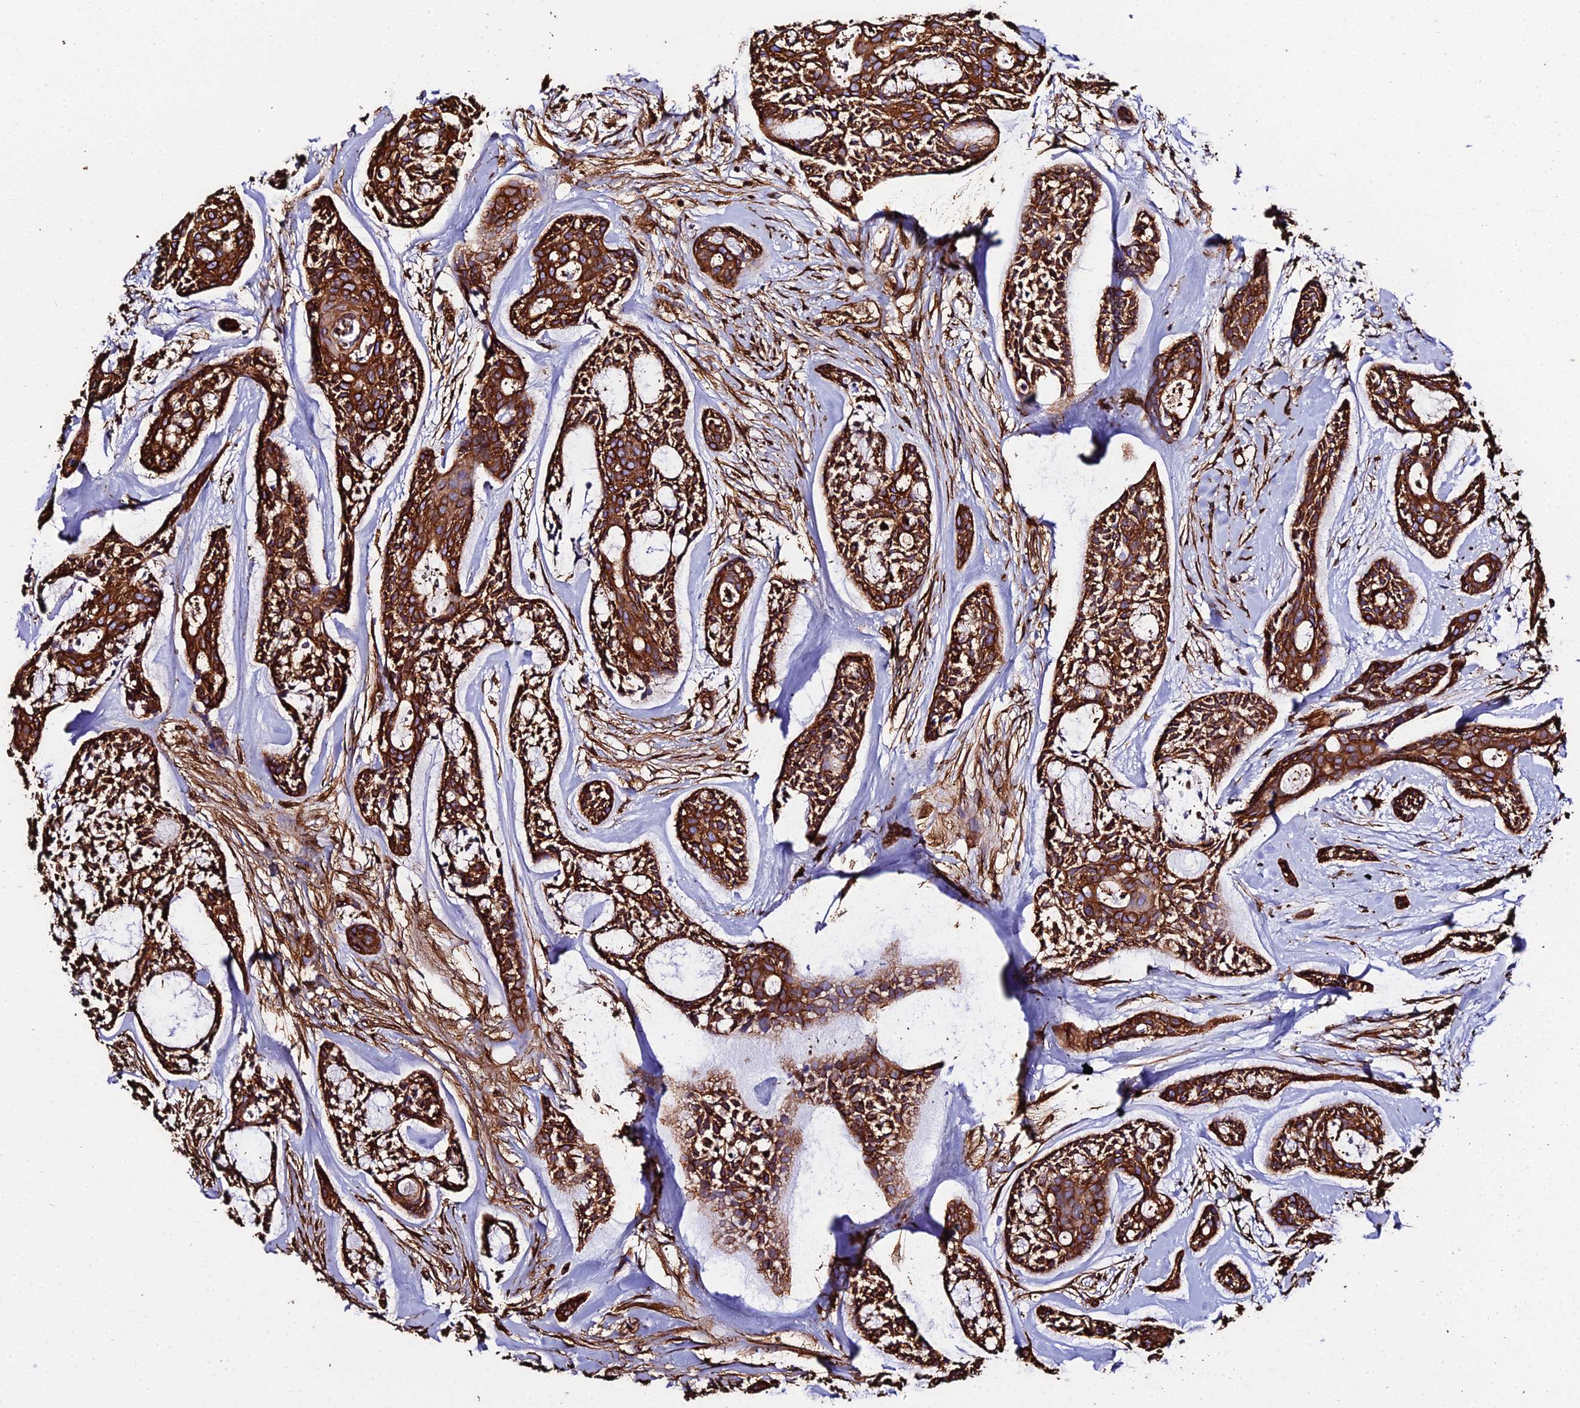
{"staining": {"intensity": "strong", "quantity": ">75%", "location": "cytoplasmic/membranous"}, "tissue": "head and neck cancer", "cell_type": "Tumor cells", "image_type": "cancer", "snomed": [{"axis": "morphology", "description": "Adenocarcinoma, NOS"}, {"axis": "topography", "description": "Subcutis"}, {"axis": "topography", "description": "Head-Neck"}], "caption": "Protein analysis of adenocarcinoma (head and neck) tissue displays strong cytoplasmic/membranous staining in approximately >75% of tumor cells.", "gene": "TUBA3D", "patient": {"sex": "female", "age": 73}}